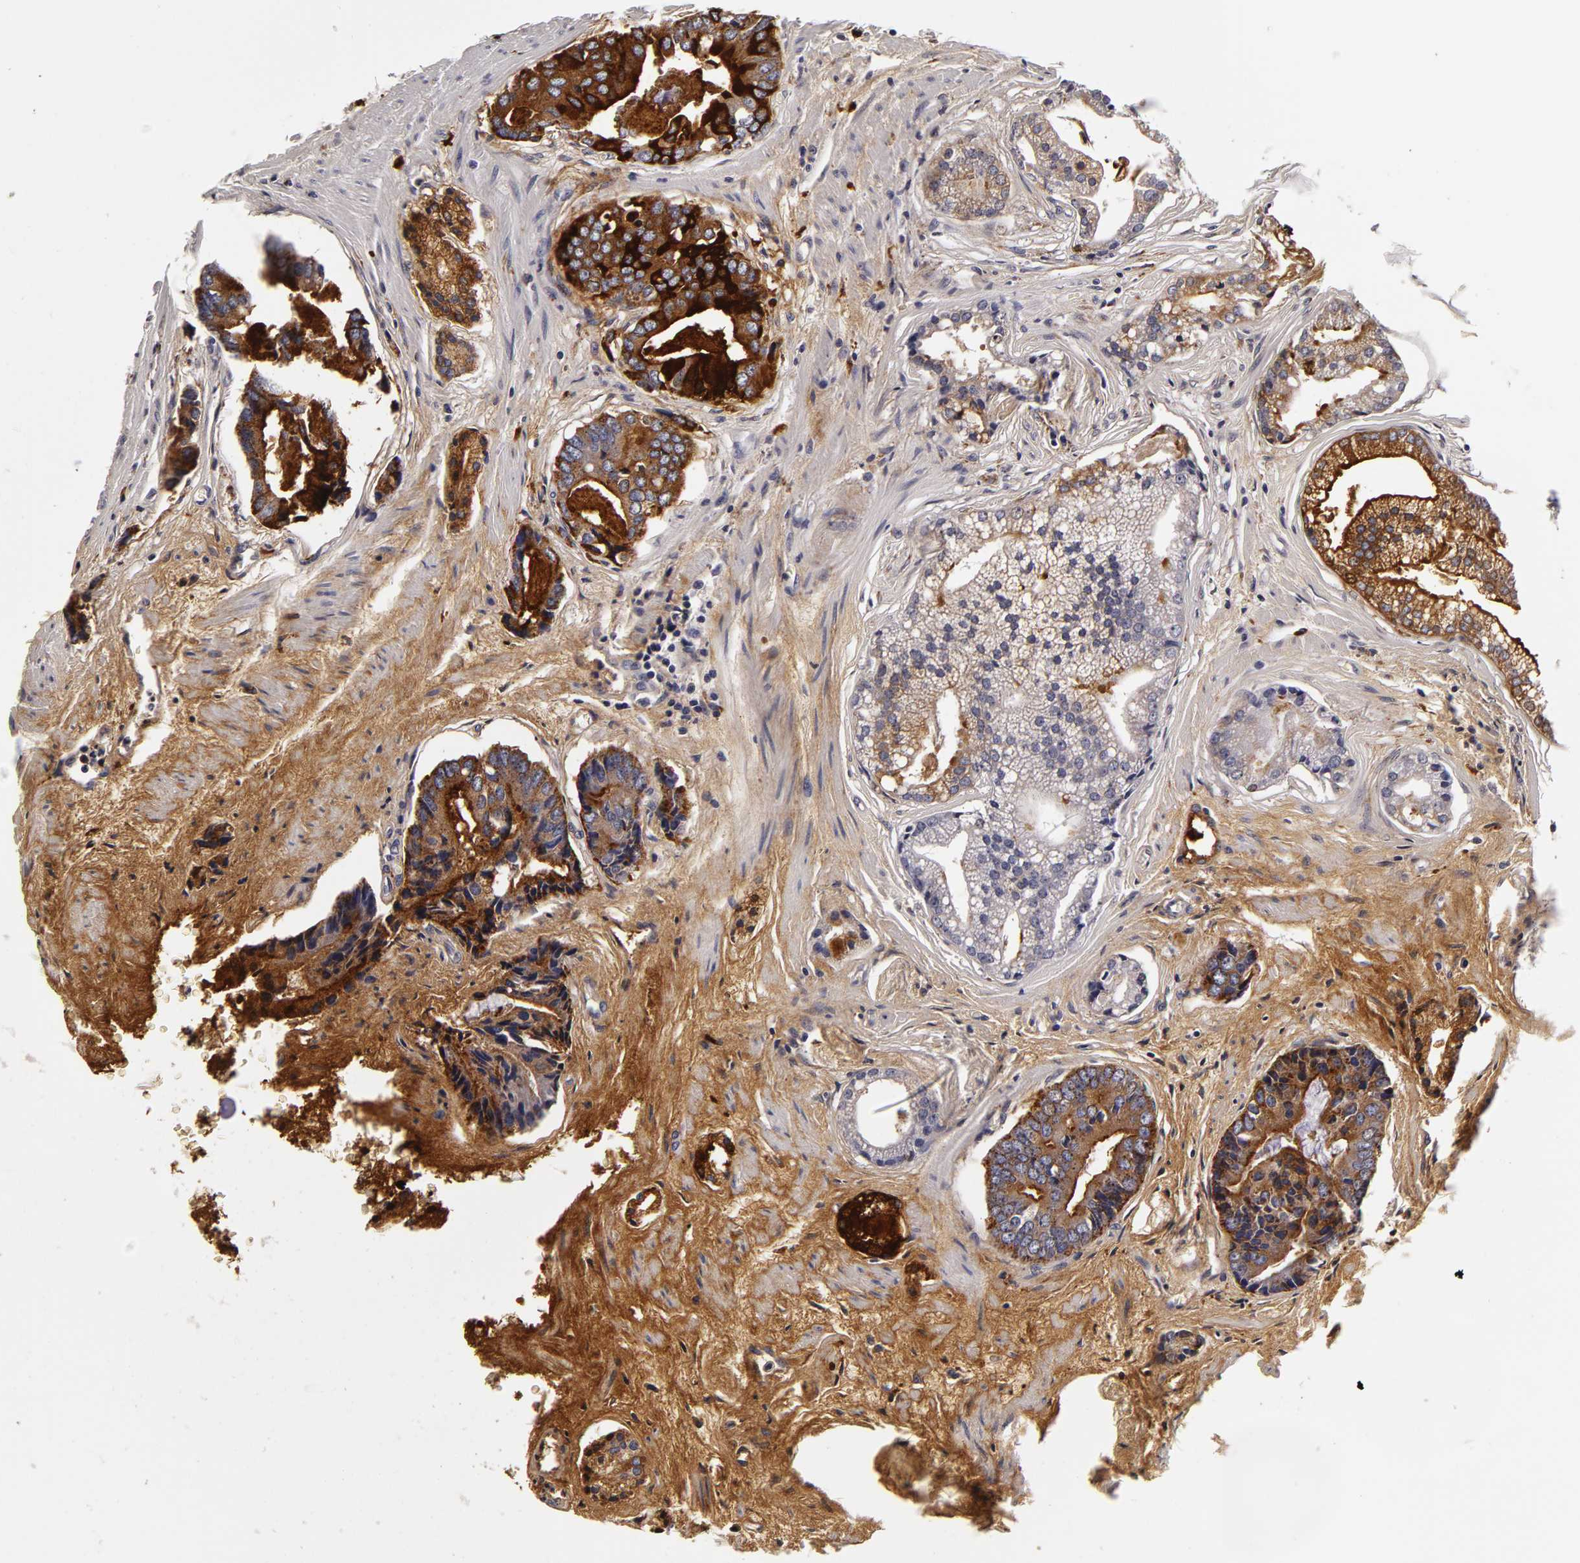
{"staining": {"intensity": "moderate", "quantity": ">75%", "location": "cytoplasmic/membranous"}, "tissue": "prostate cancer", "cell_type": "Tumor cells", "image_type": "cancer", "snomed": [{"axis": "morphology", "description": "Adenocarcinoma, High grade"}, {"axis": "topography", "description": "Prostate"}], "caption": "Immunohistochemistry staining of high-grade adenocarcinoma (prostate), which exhibits medium levels of moderate cytoplasmic/membranous expression in about >75% of tumor cells indicating moderate cytoplasmic/membranous protein expression. The staining was performed using DAB (brown) for protein detection and nuclei were counterstained in hematoxylin (blue).", "gene": "LGALS3BP", "patient": {"sex": "male", "age": 56}}